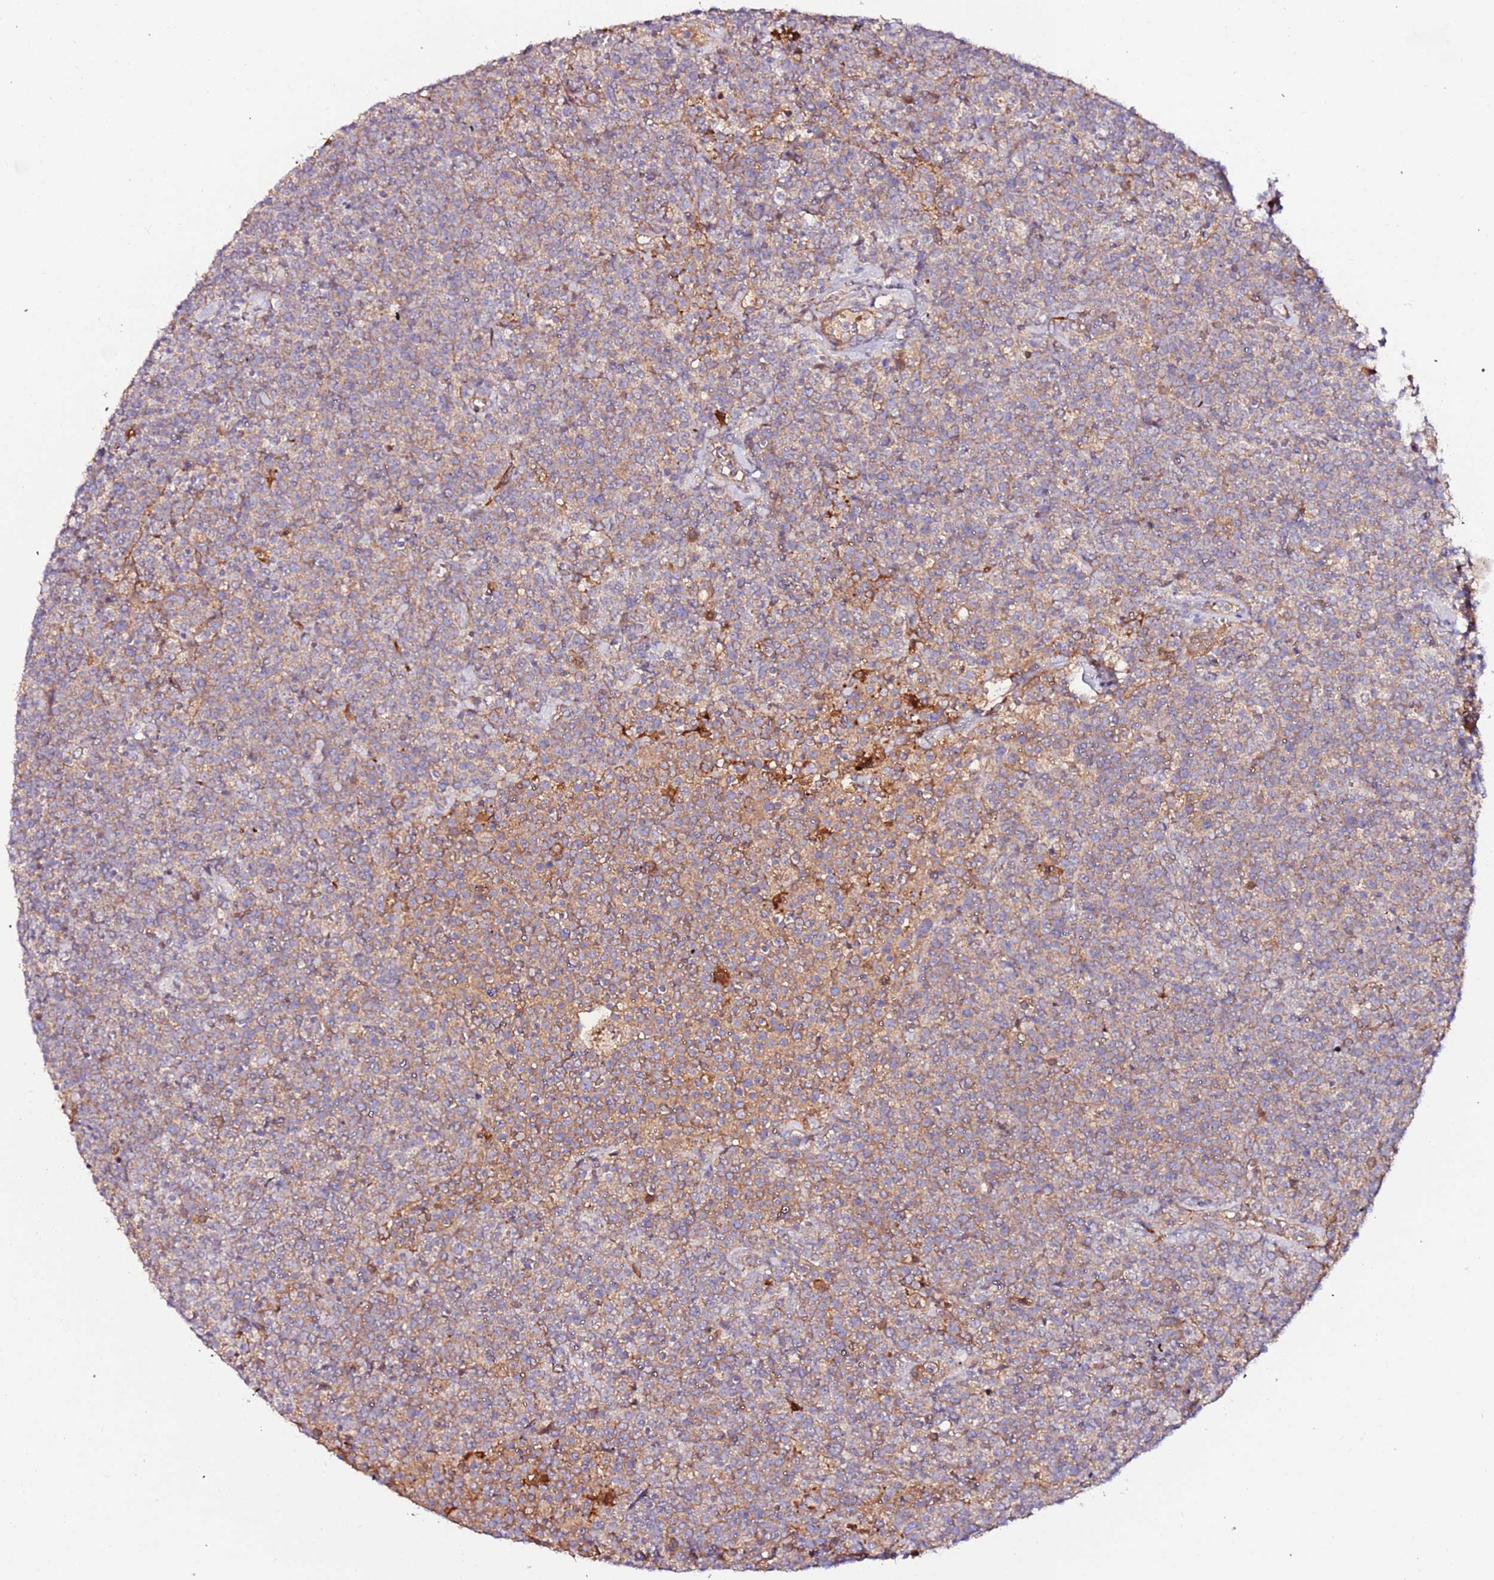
{"staining": {"intensity": "weak", "quantity": "25%-75%", "location": "cytoplasmic/membranous"}, "tissue": "lymphoma", "cell_type": "Tumor cells", "image_type": "cancer", "snomed": [{"axis": "morphology", "description": "Malignant lymphoma, non-Hodgkin's type, High grade"}, {"axis": "topography", "description": "Lymph node"}], "caption": "Protein expression analysis of human lymphoma reveals weak cytoplasmic/membranous positivity in about 25%-75% of tumor cells.", "gene": "FLVCR1", "patient": {"sex": "male", "age": 61}}